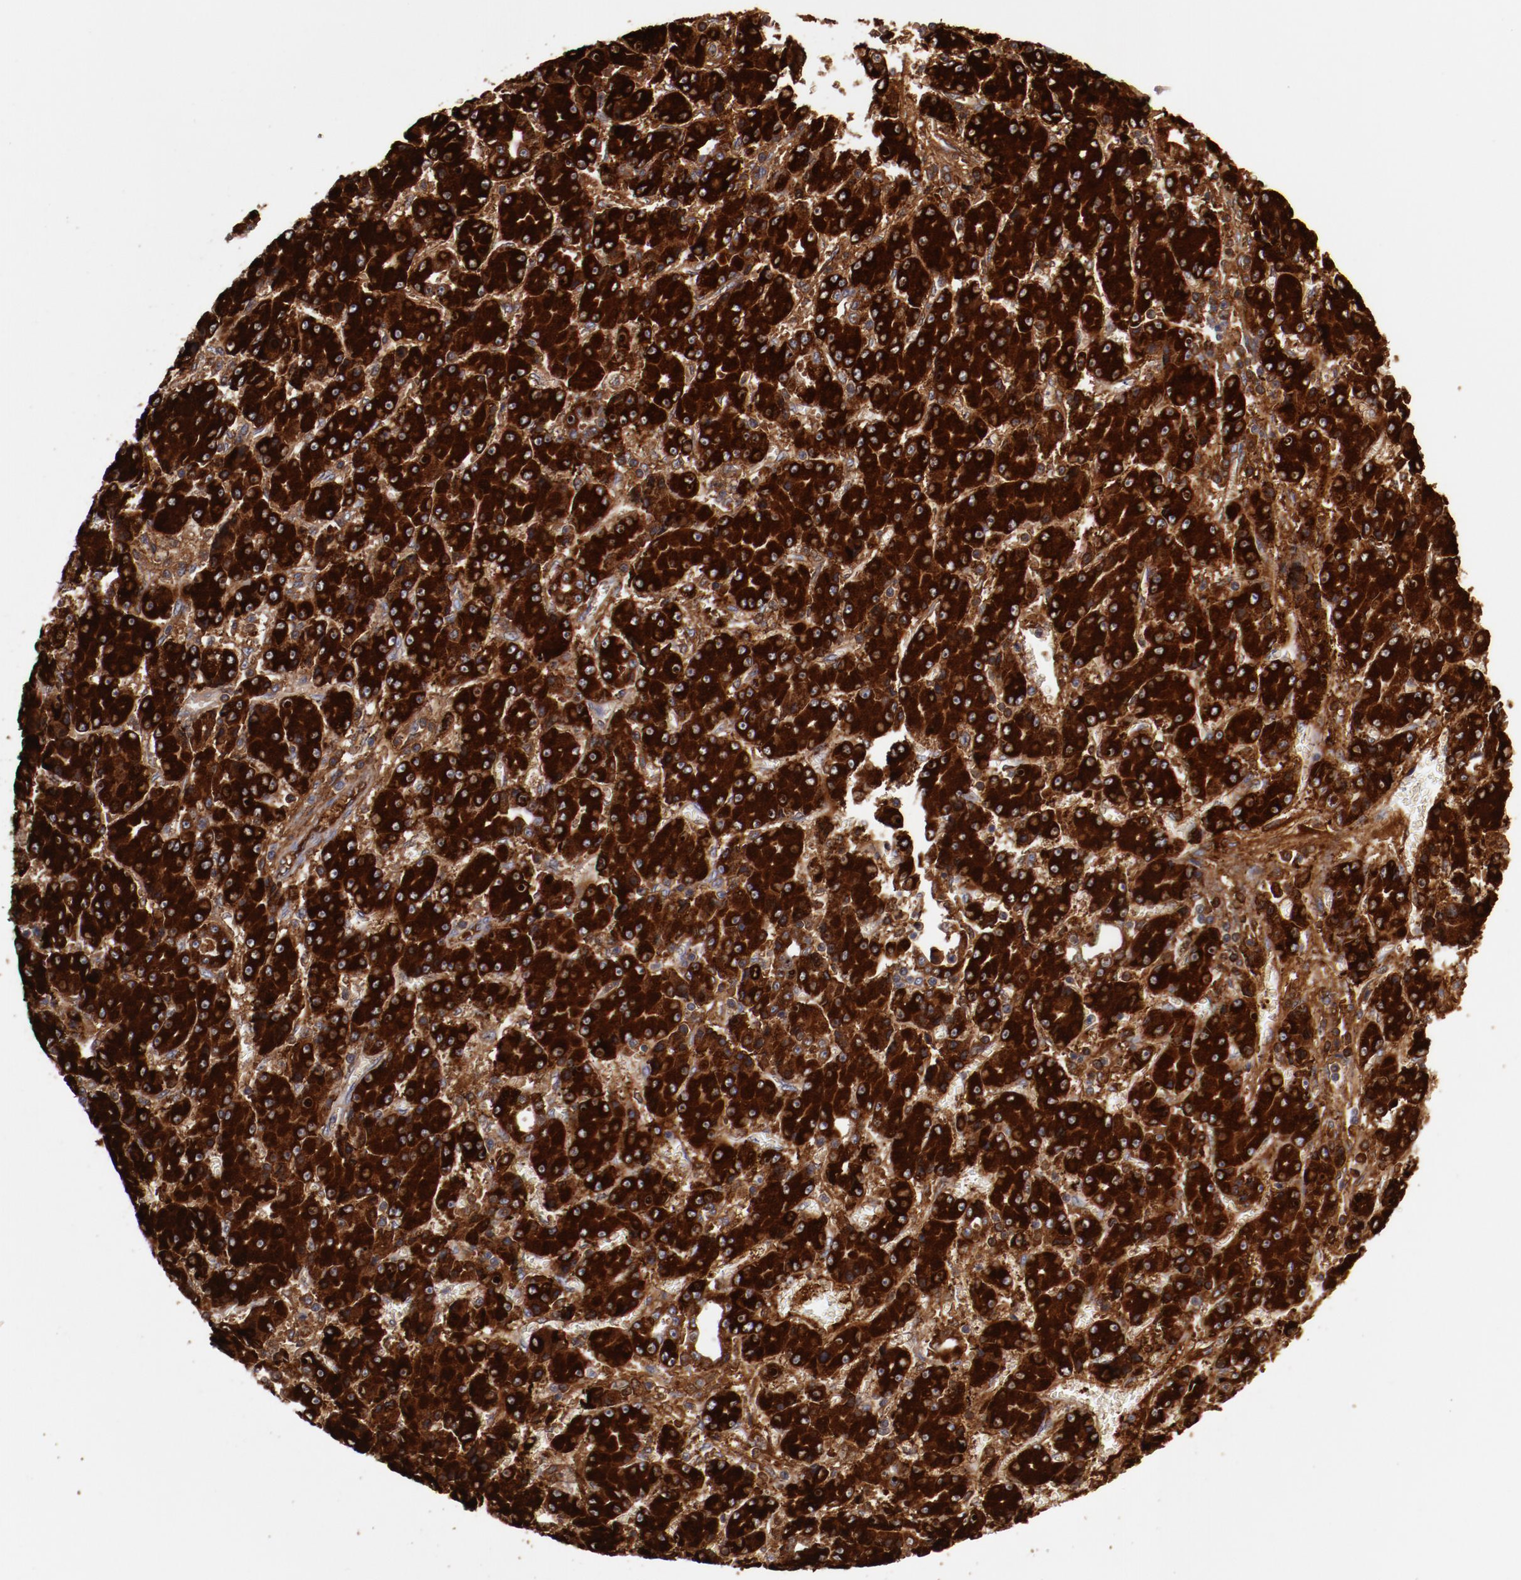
{"staining": {"intensity": "strong", "quantity": ">75%", "location": "cytoplasmic/membranous"}, "tissue": "liver cancer", "cell_type": "Tumor cells", "image_type": "cancer", "snomed": [{"axis": "morphology", "description": "Carcinoma, Hepatocellular, NOS"}, {"axis": "topography", "description": "Liver"}], "caption": "High-magnification brightfield microscopy of hepatocellular carcinoma (liver) stained with DAB (brown) and counterstained with hematoxylin (blue). tumor cells exhibit strong cytoplasmic/membranous staining is seen in about>75% of cells.", "gene": "MBL2", "patient": {"sex": "male", "age": 69}}